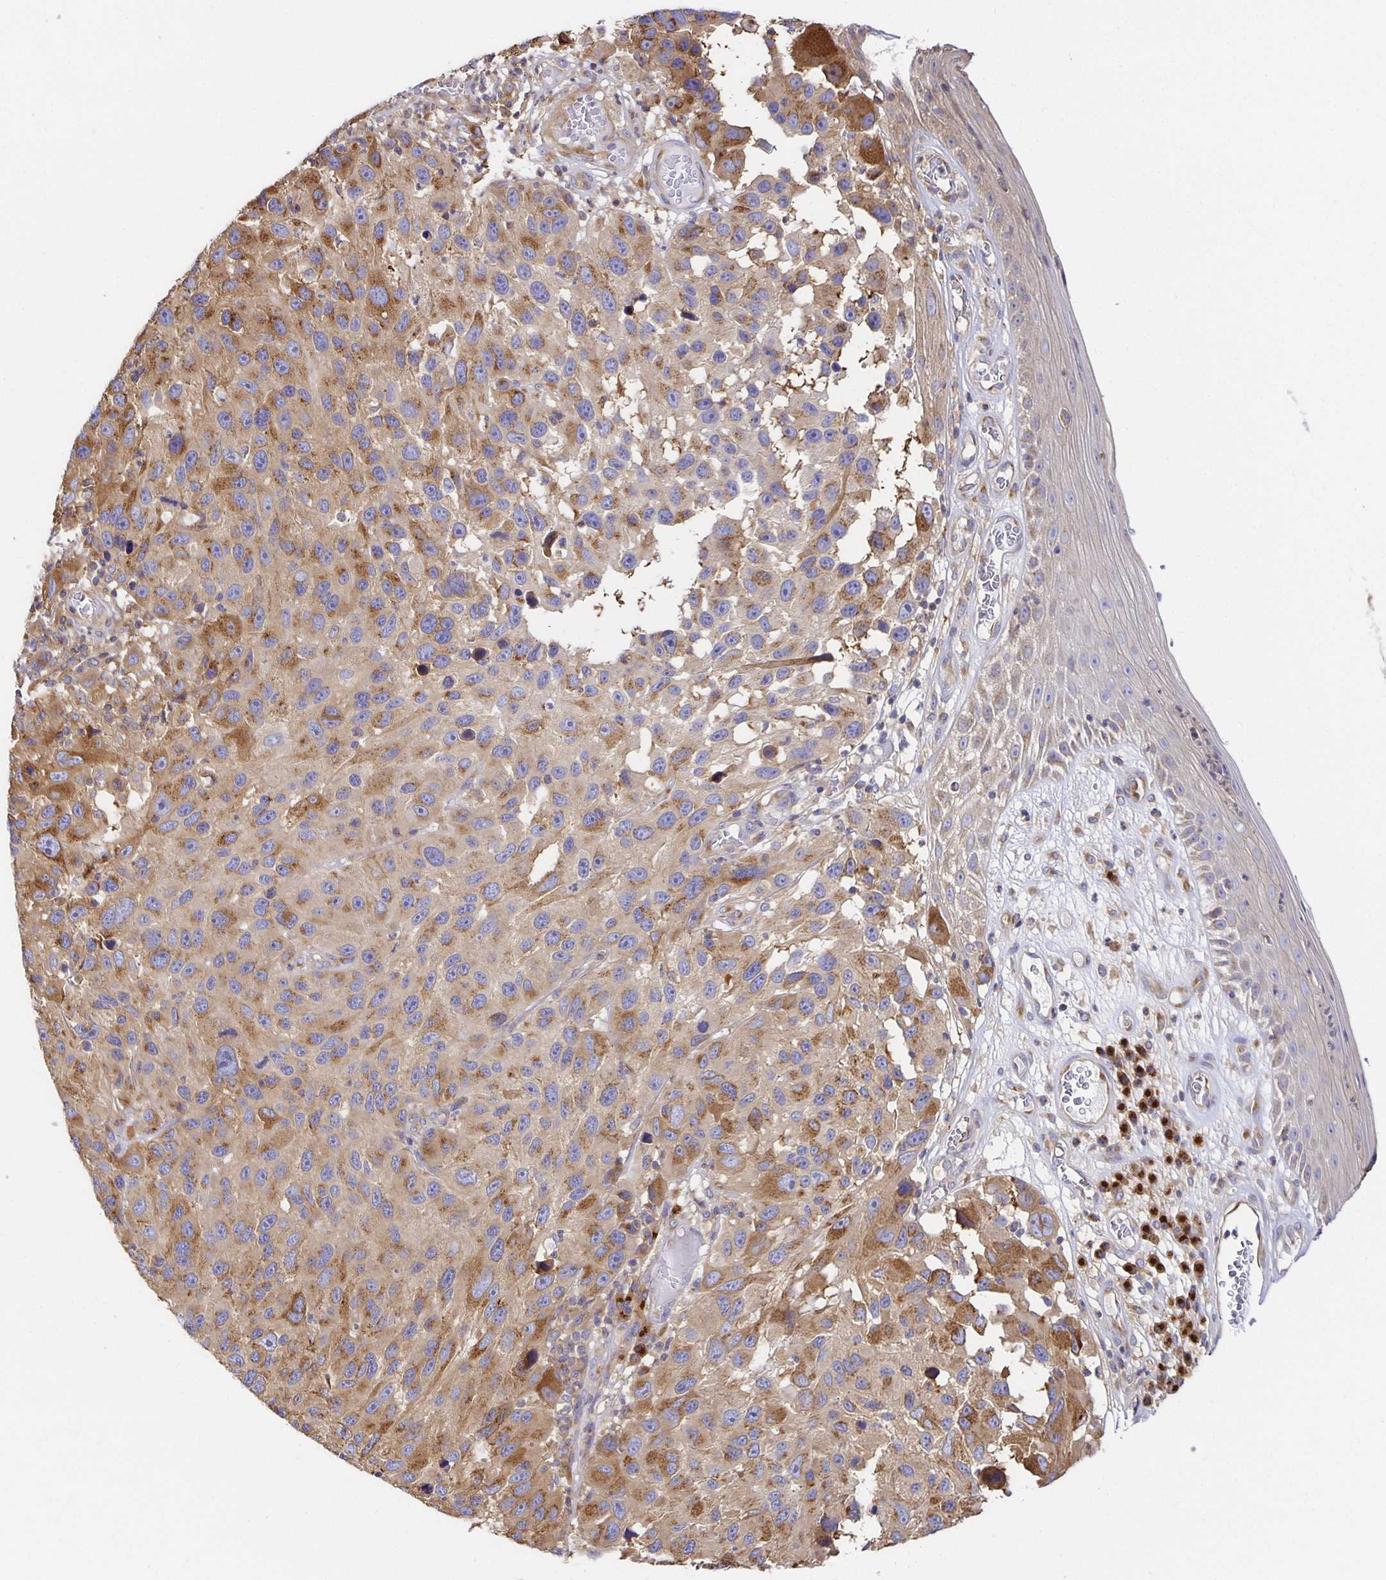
{"staining": {"intensity": "moderate", "quantity": "25%-75%", "location": "cytoplasmic/membranous"}, "tissue": "melanoma", "cell_type": "Tumor cells", "image_type": "cancer", "snomed": [{"axis": "morphology", "description": "Malignant melanoma, NOS"}, {"axis": "topography", "description": "Skin"}], "caption": "A brown stain shows moderate cytoplasmic/membranous staining of a protein in human melanoma tumor cells. The staining was performed using DAB (3,3'-diaminobenzidine) to visualize the protein expression in brown, while the nuclei were stained in blue with hematoxylin (Magnification: 20x).", "gene": "USO1", "patient": {"sex": "male", "age": 53}}